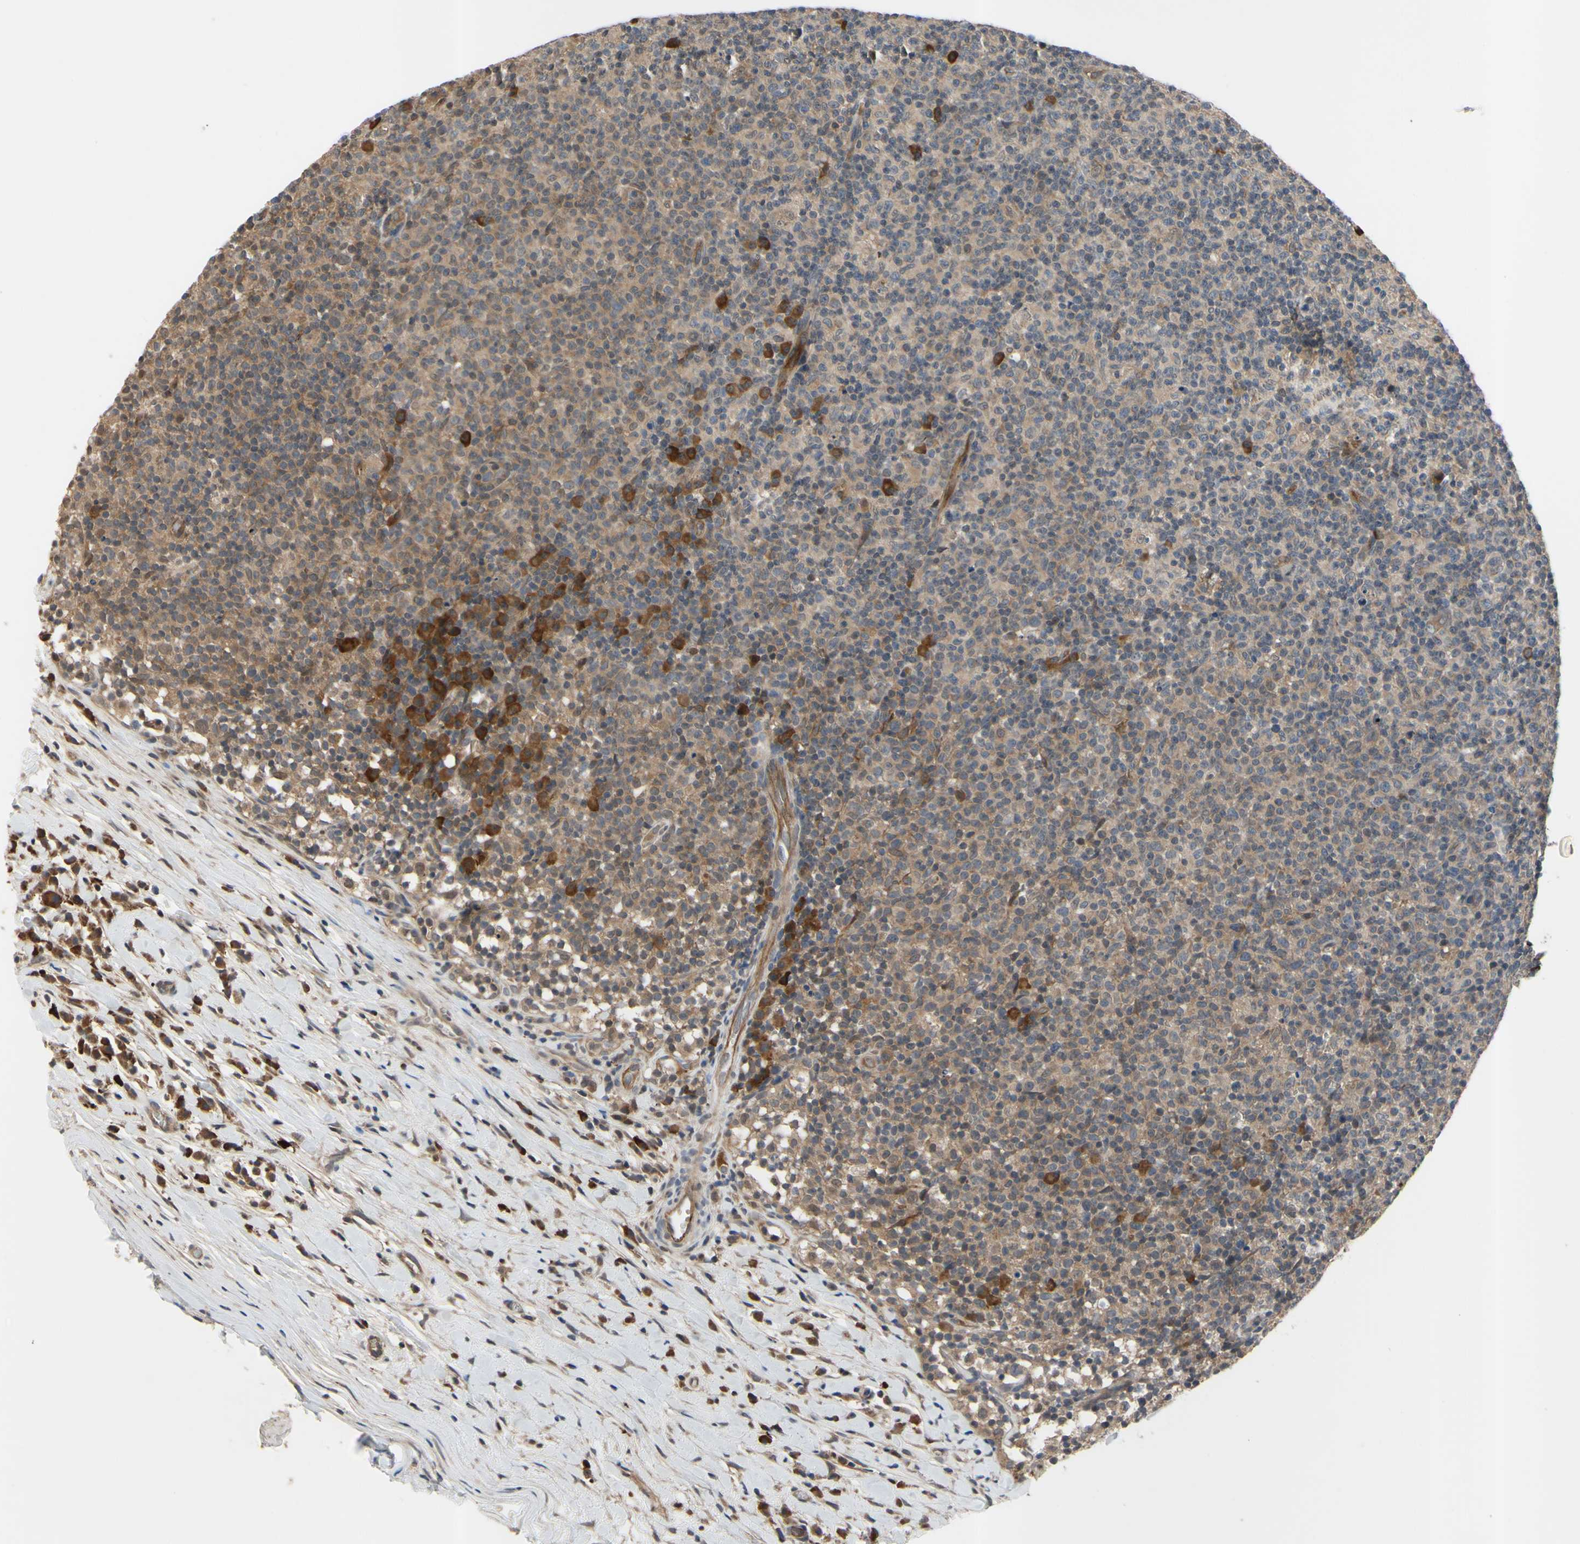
{"staining": {"intensity": "moderate", "quantity": ">75%", "location": "cytoplasmic/membranous"}, "tissue": "lymph node", "cell_type": "Germinal center cells", "image_type": "normal", "snomed": [{"axis": "morphology", "description": "Normal tissue, NOS"}, {"axis": "morphology", "description": "Inflammation, NOS"}, {"axis": "topography", "description": "Lymph node"}], "caption": "DAB immunohistochemical staining of unremarkable human lymph node reveals moderate cytoplasmic/membranous protein expression in about >75% of germinal center cells.", "gene": "XIAP", "patient": {"sex": "male", "age": 55}}